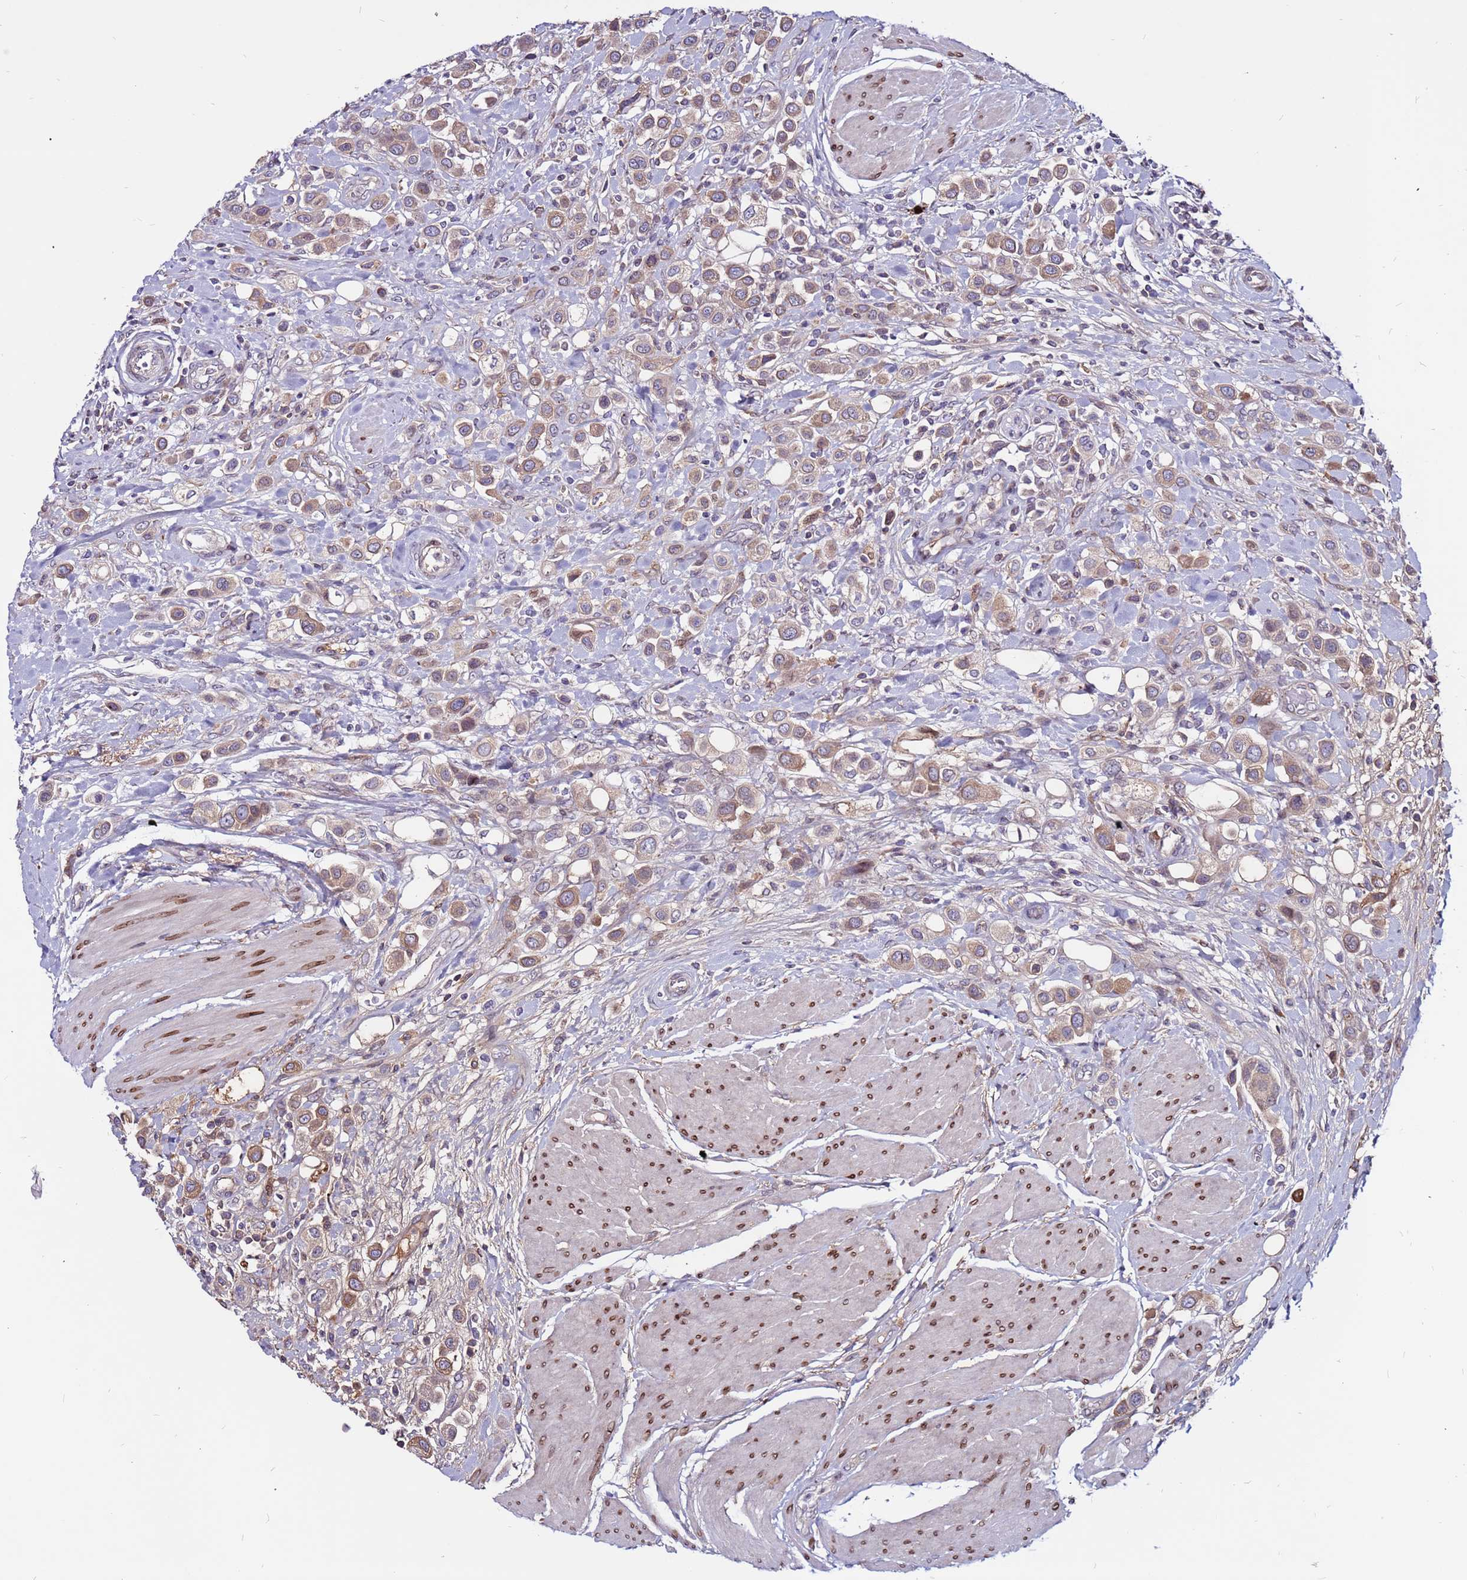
{"staining": {"intensity": "weak", "quantity": "25%-75%", "location": "cytoplasmic/membranous"}, "tissue": "urothelial cancer", "cell_type": "Tumor cells", "image_type": "cancer", "snomed": [{"axis": "morphology", "description": "Urothelial carcinoma, High grade"}, {"axis": "topography", "description": "Urinary bladder"}], "caption": "DAB immunohistochemical staining of human urothelial cancer reveals weak cytoplasmic/membranous protein positivity in about 25%-75% of tumor cells. (DAB IHC with brightfield microscopy, high magnification).", "gene": "CCDC71", "patient": {"sex": "male", "age": 50}}